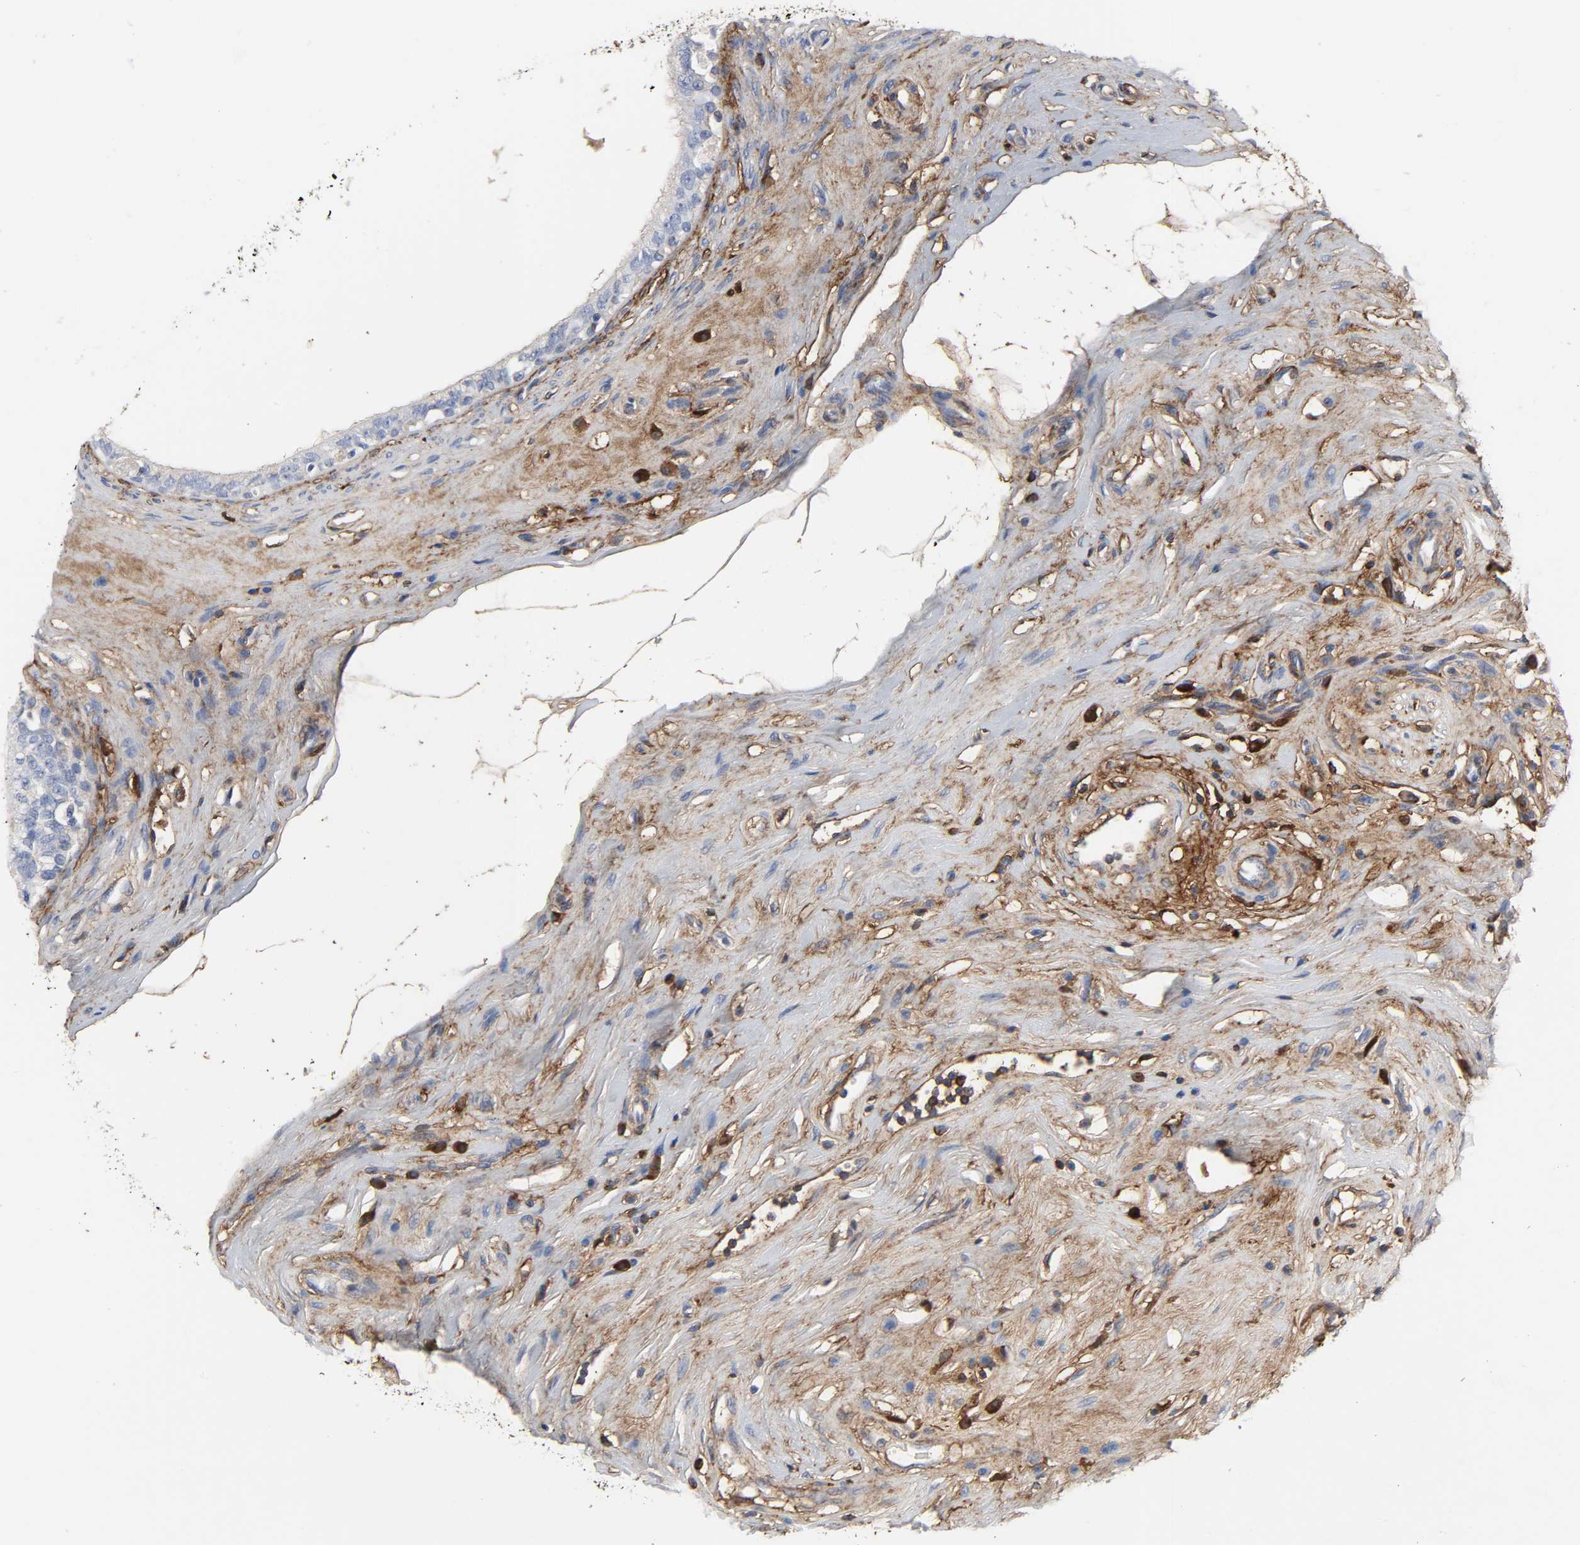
{"staining": {"intensity": "negative", "quantity": "none", "location": "none"}, "tissue": "epididymis", "cell_type": "Glandular cells", "image_type": "normal", "snomed": [{"axis": "morphology", "description": "Normal tissue, NOS"}, {"axis": "morphology", "description": "Inflammation, NOS"}, {"axis": "topography", "description": "Epididymis"}], "caption": "DAB immunohistochemical staining of unremarkable epididymis reveals no significant expression in glandular cells.", "gene": "FBLN1", "patient": {"sex": "male", "age": 84}}